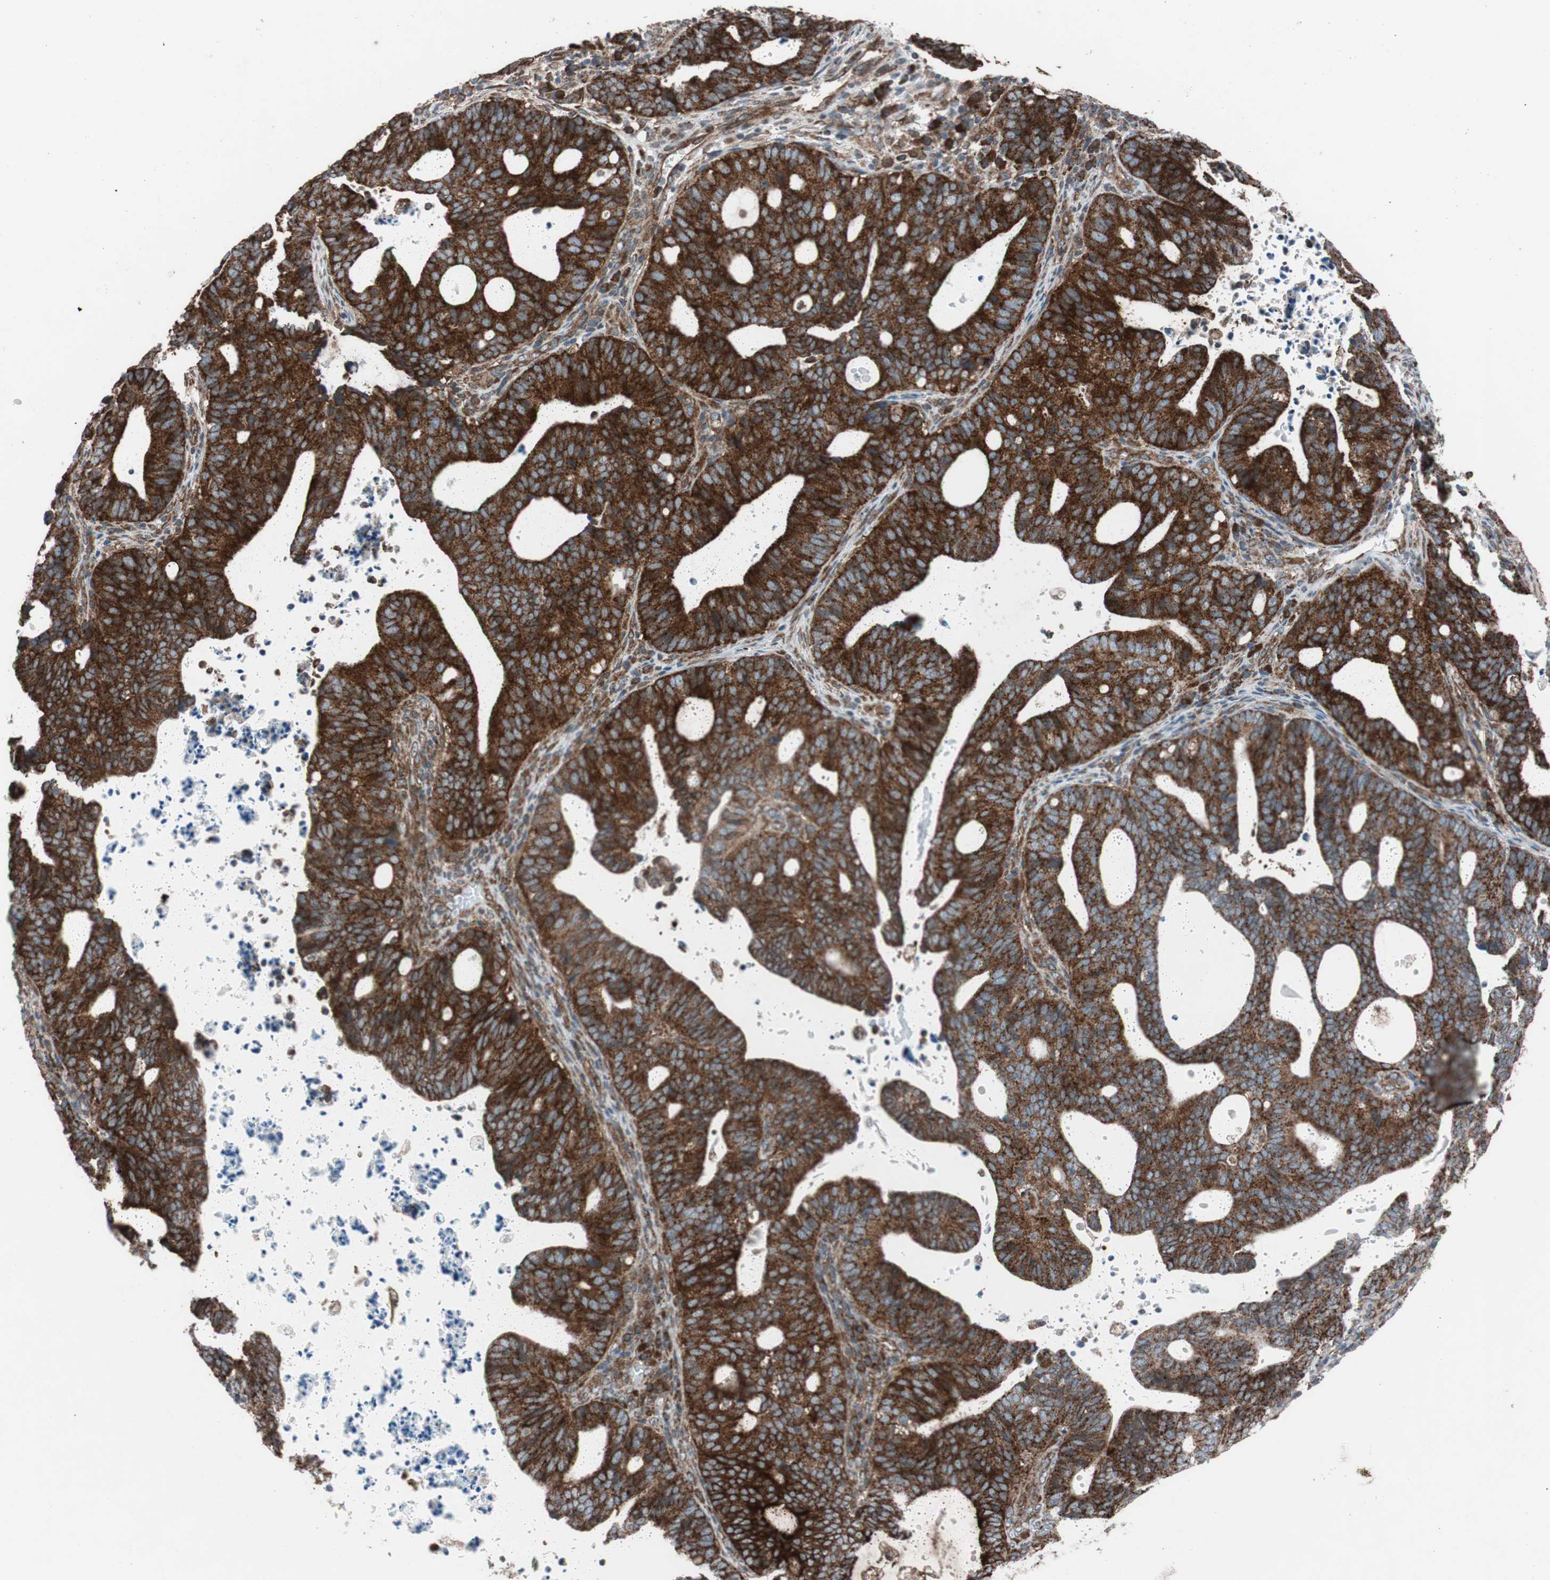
{"staining": {"intensity": "strong", "quantity": ">75%", "location": "cytoplasmic/membranous"}, "tissue": "endometrial cancer", "cell_type": "Tumor cells", "image_type": "cancer", "snomed": [{"axis": "morphology", "description": "Adenocarcinoma, NOS"}, {"axis": "topography", "description": "Uterus"}], "caption": "A brown stain highlights strong cytoplasmic/membranous expression of a protein in human adenocarcinoma (endometrial) tumor cells. Using DAB (3,3'-diaminobenzidine) (brown) and hematoxylin (blue) stains, captured at high magnification using brightfield microscopy.", "gene": "CCL14", "patient": {"sex": "female", "age": 83}}